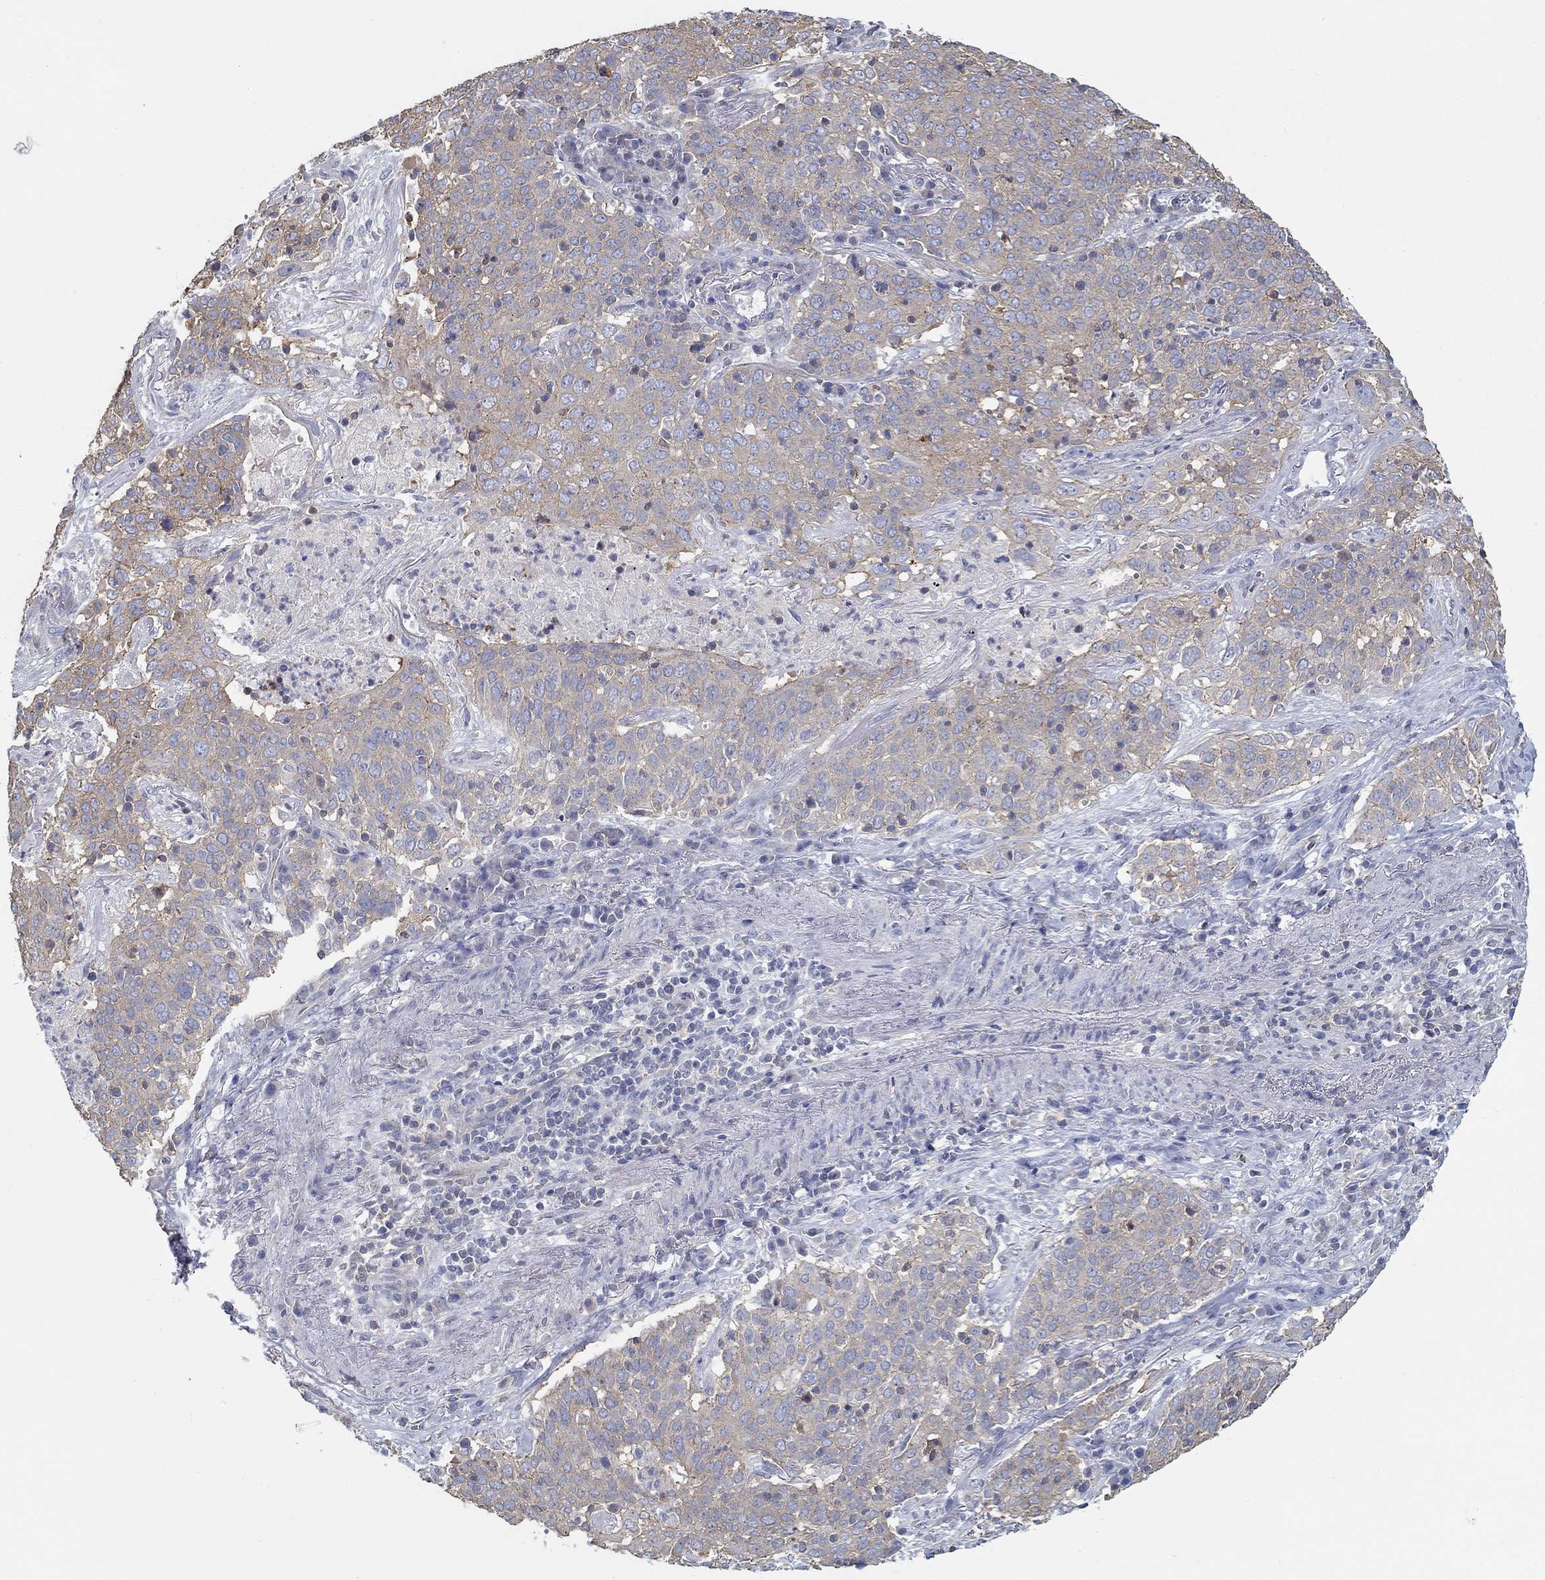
{"staining": {"intensity": "weak", "quantity": "25%-75%", "location": "cytoplasmic/membranous"}, "tissue": "lung cancer", "cell_type": "Tumor cells", "image_type": "cancer", "snomed": [{"axis": "morphology", "description": "Squamous cell carcinoma, NOS"}, {"axis": "topography", "description": "Lung"}], "caption": "Immunohistochemical staining of squamous cell carcinoma (lung) displays weak cytoplasmic/membranous protein expression in approximately 25%-75% of tumor cells. (Stains: DAB (3,3'-diaminobenzidine) in brown, nuclei in blue, Microscopy: brightfield microscopy at high magnification).", "gene": "BBOF1", "patient": {"sex": "male", "age": 82}}